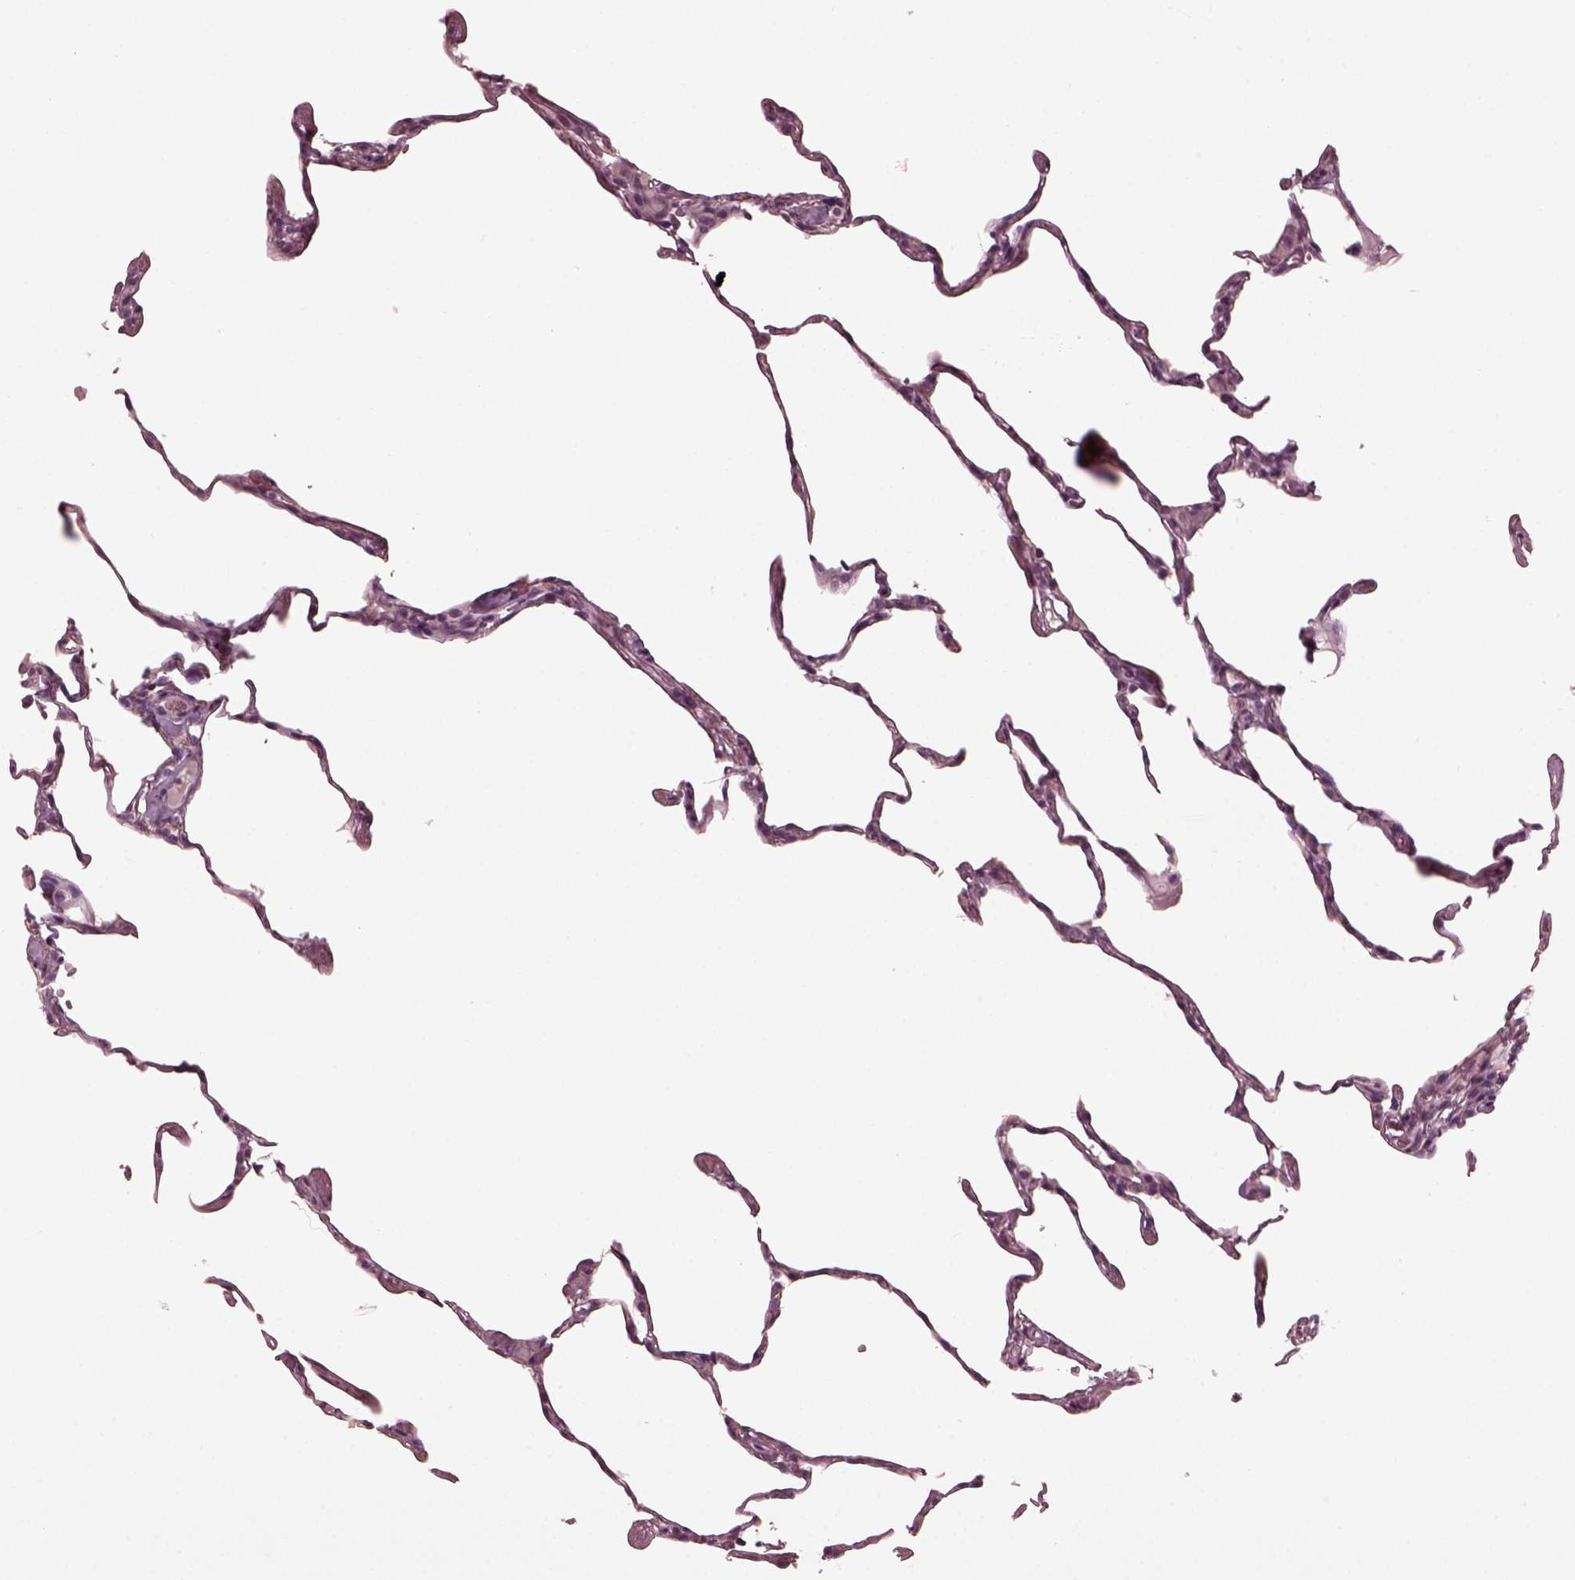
{"staining": {"intensity": "negative", "quantity": "none", "location": "none"}, "tissue": "lung", "cell_type": "Alveolar cells", "image_type": "normal", "snomed": [{"axis": "morphology", "description": "Normal tissue, NOS"}, {"axis": "topography", "description": "Lung"}], "caption": "Immunohistochemistry of benign lung displays no expression in alveolar cells.", "gene": "CGA", "patient": {"sex": "female", "age": 57}}